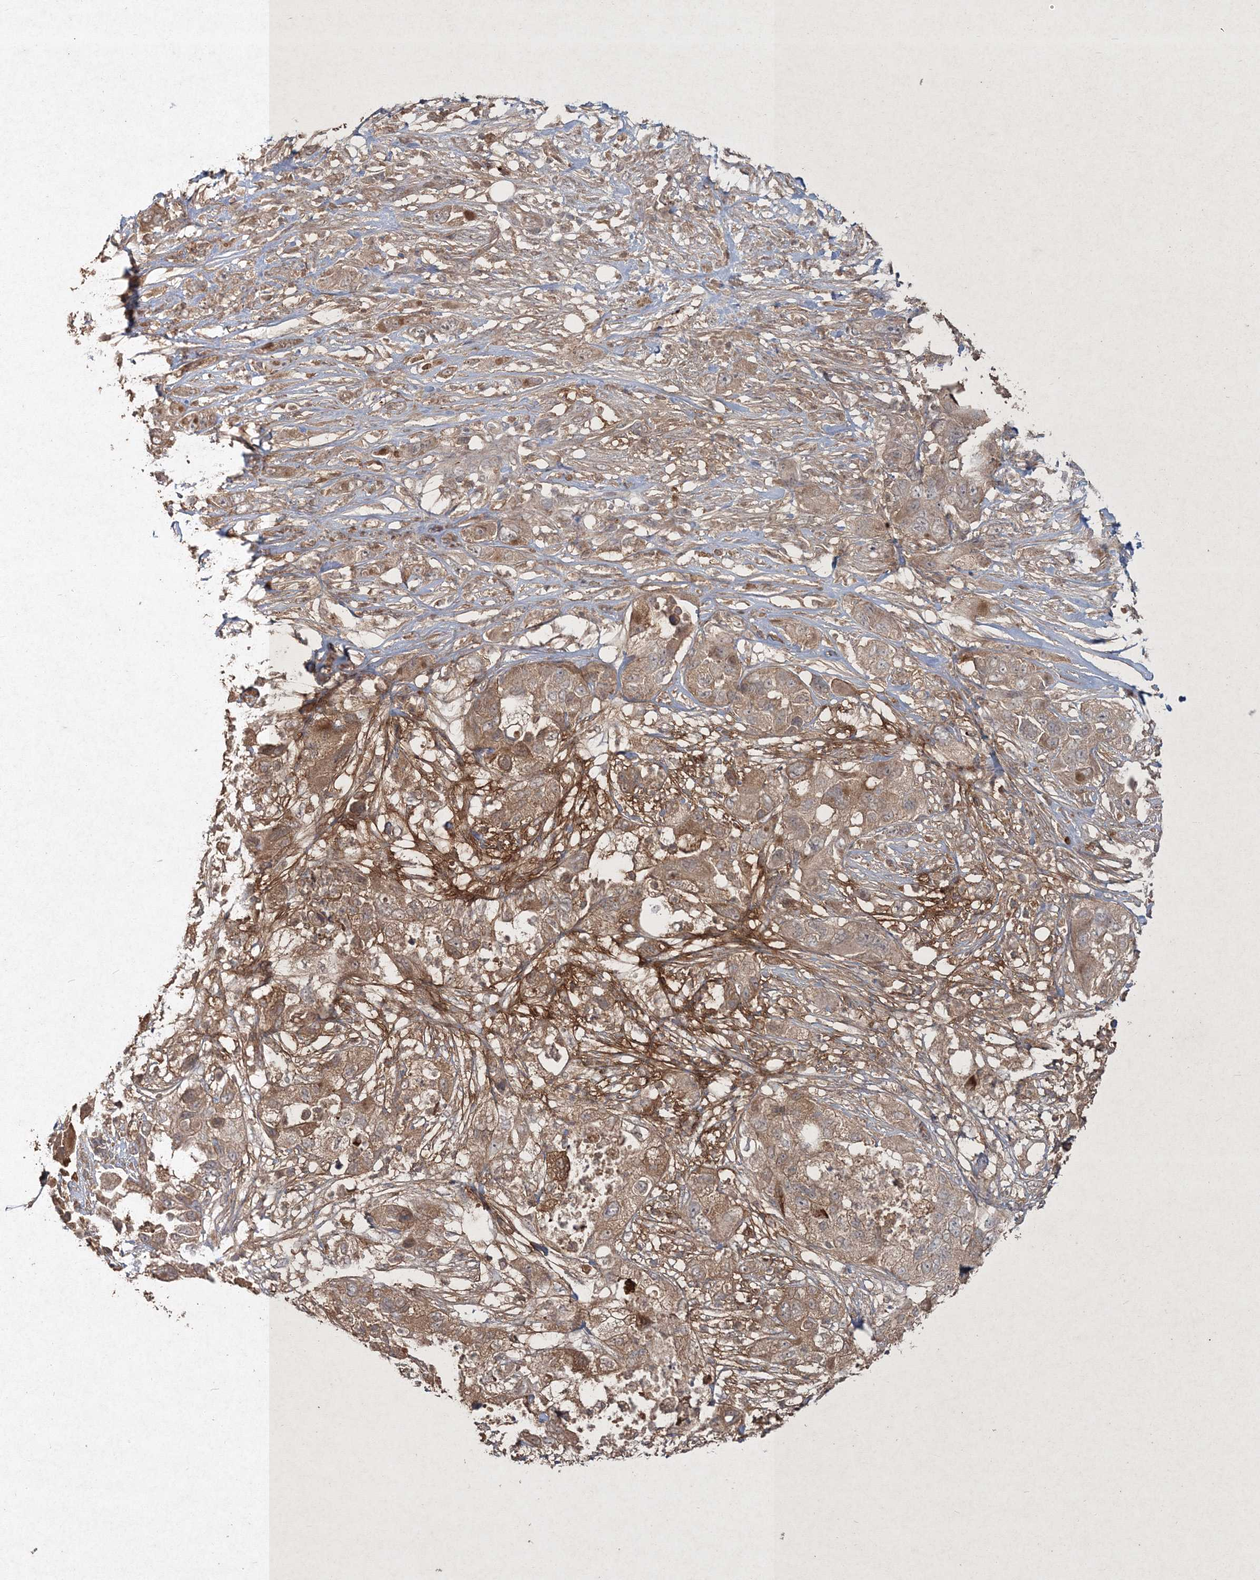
{"staining": {"intensity": "moderate", "quantity": ">75%", "location": "cytoplasmic/membranous"}, "tissue": "pancreatic cancer", "cell_type": "Tumor cells", "image_type": "cancer", "snomed": [{"axis": "morphology", "description": "Adenocarcinoma, NOS"}, {"axis": "topography", "description": "Pancreas"}], "caption": "The photomicrograph demonstrates immunohistochemical staining of pancreatic cancer. There is moderate cytoplasmic/membranous staining is seen in about >75% of tumor cells. (IHC, brightfield microscopy, high magnification).", "gene": "SPRY1", "patient": {"sex": "female", "age": 78}}